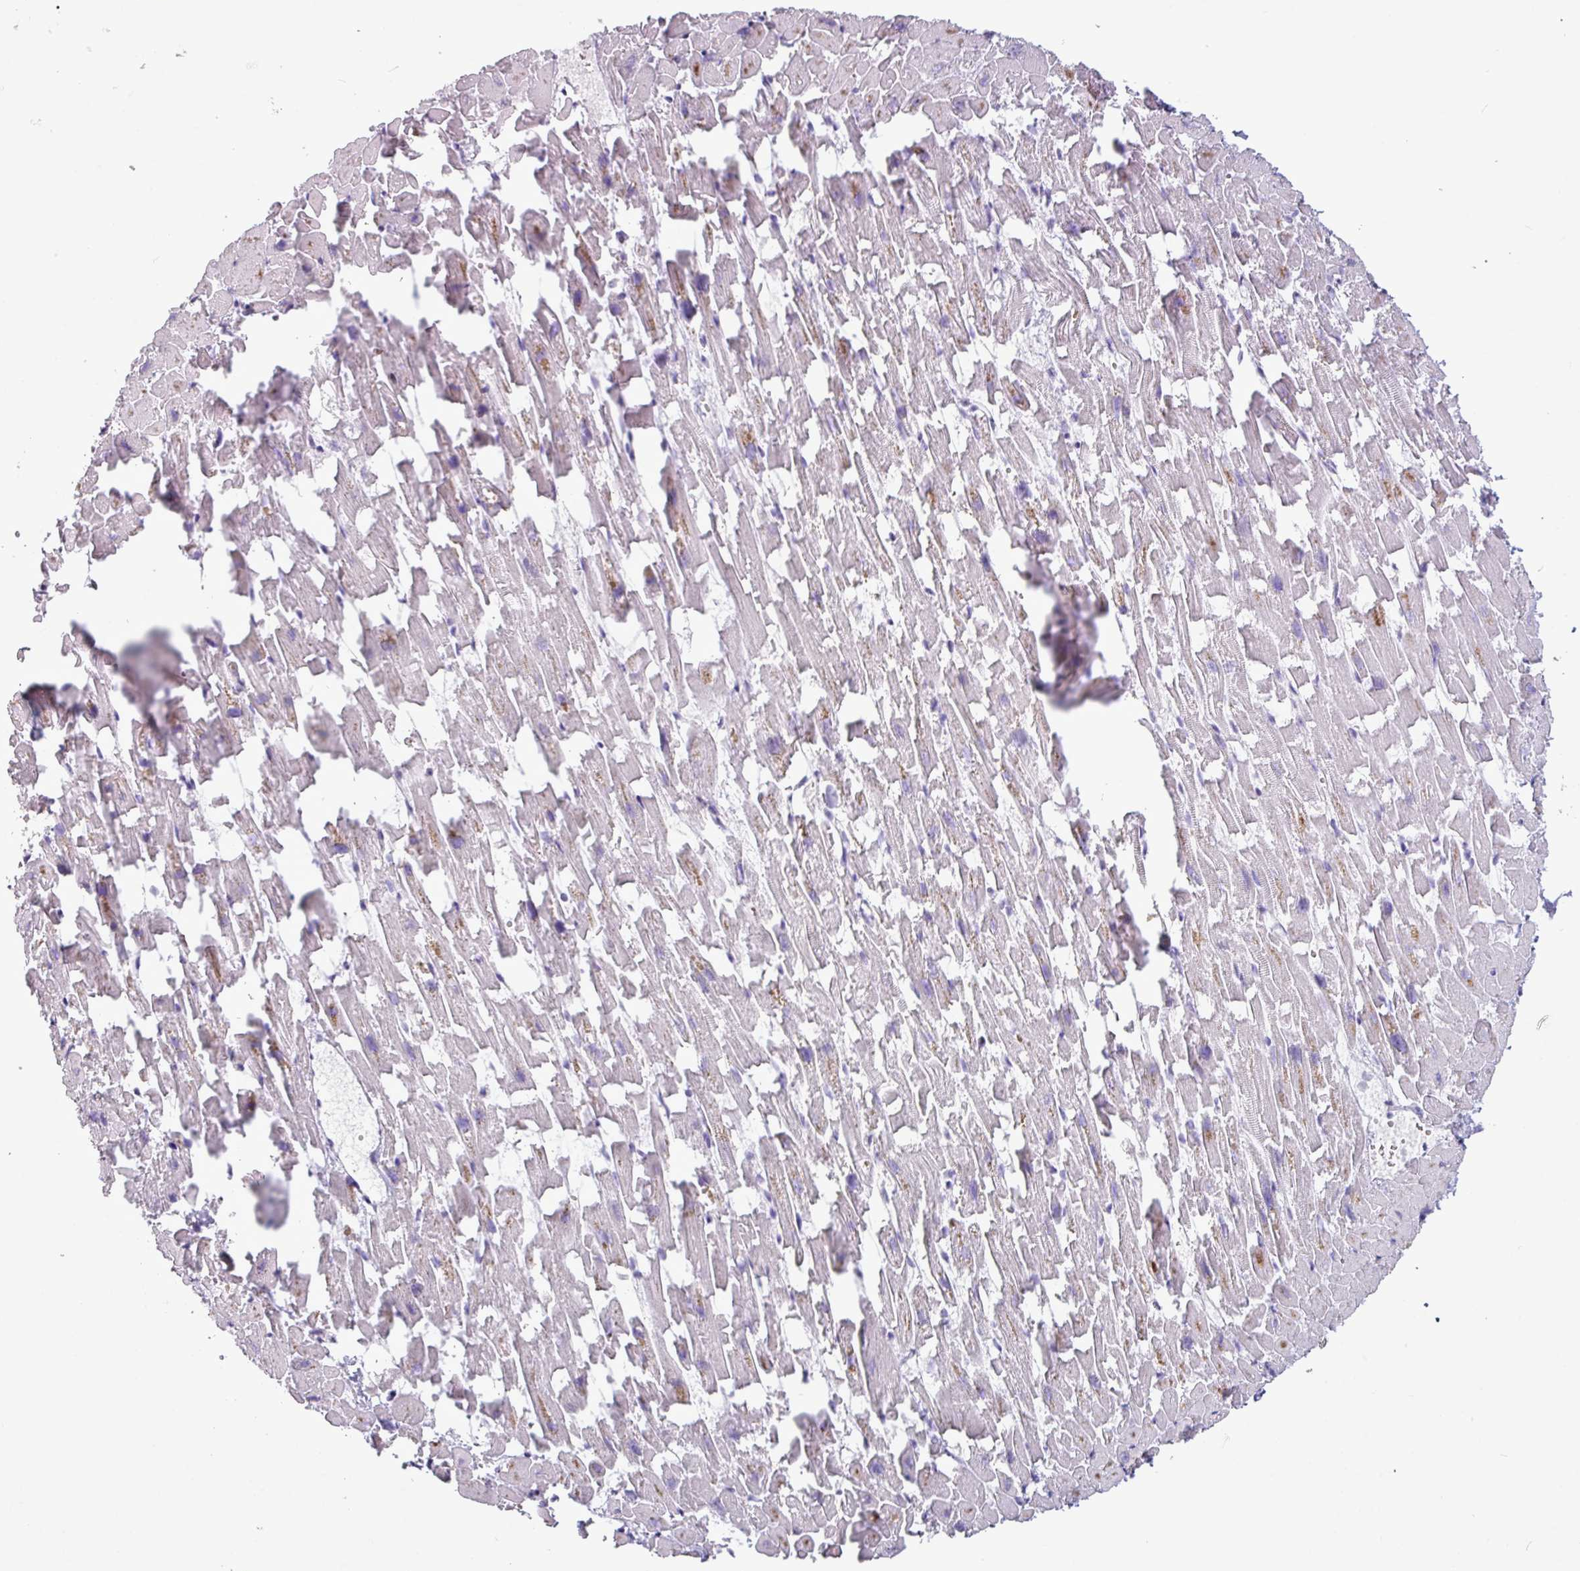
{"staining": {"intensity": "negative", "quantity": "none", "location": "none"}, "tissue": "heart muscle", "cell_type": "Cardiomyocytes", "image_type": "normal", "snomed": [{"axis": "morphology", "description": "Normal tissue, NOS"}, {"axis": "topography", "description": "Heart"}], "caption": "There is no significant positivity in cardiomyocytes of heart muscle. (Stains: DAB immunohistochemistry with hematoxylin counter stain, Microscopy: brightfield microscopy at high magnification).", "gene": "AMY2A", "patient": {"sex": "female", "age": 64}}